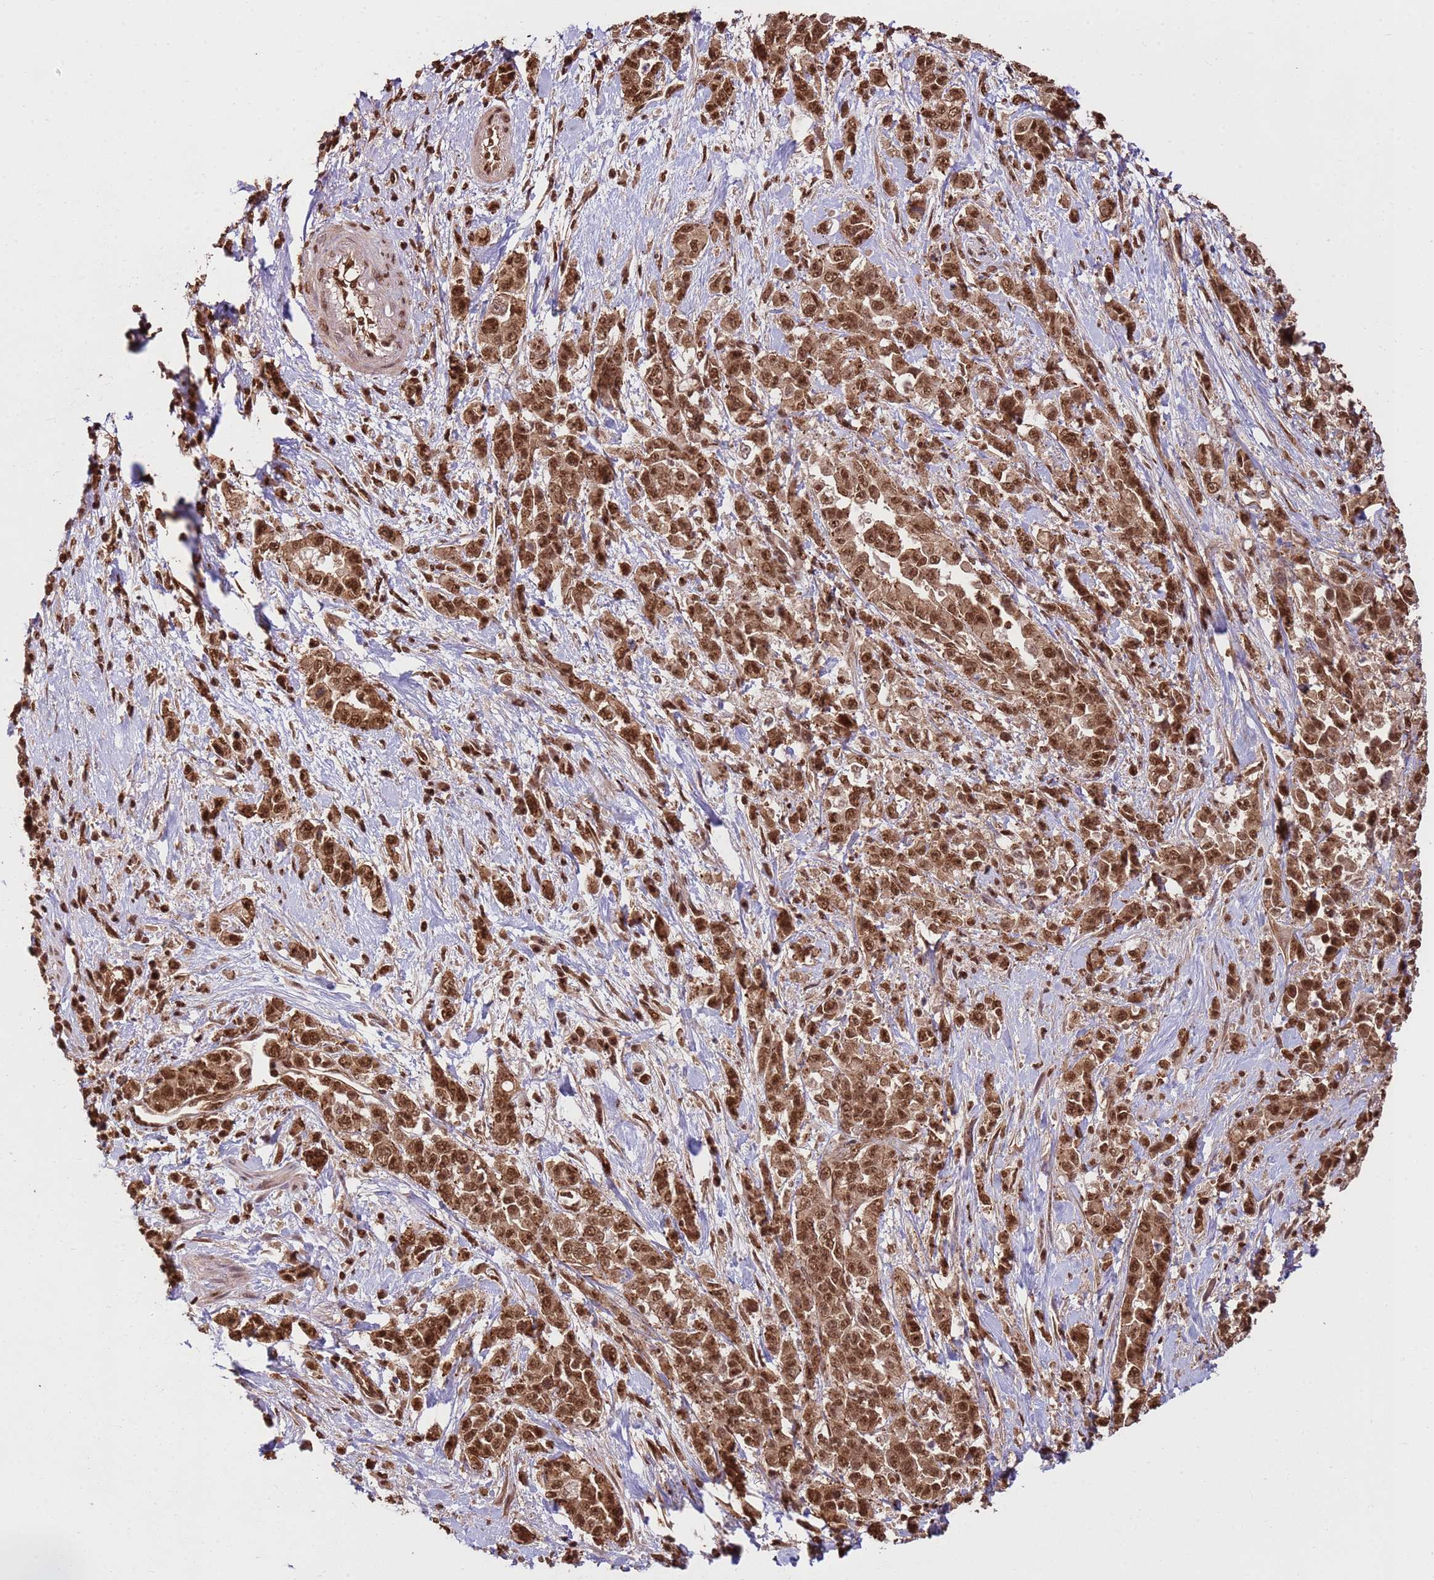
{"staining": {"intensity": "strong", "quantity": ">75%", "location": "cytoplasmic/membranous,nuclear"}, "tissue": "pancreatic cancer", "cell_type": "Tumor cells", "image_type": "cancer", "snomed": [{"axis": "morphology", "description": "Normal tissue, NOS"}, {"axis": "morphology", "description": "Adenocarcinoma, NOS"}, {"axis": "topography", "description": "Pancreas"}], "caption": "This photomicrograph shows immunohistochemistry staining of pancreatic cancer (adenocarcinoma), with high strong cytoplasmic/membranous and nuclear staining in about >75% of tumor cells.", "gene": "ZBTB12", "patient": {"sex": "female", "age": 64}}